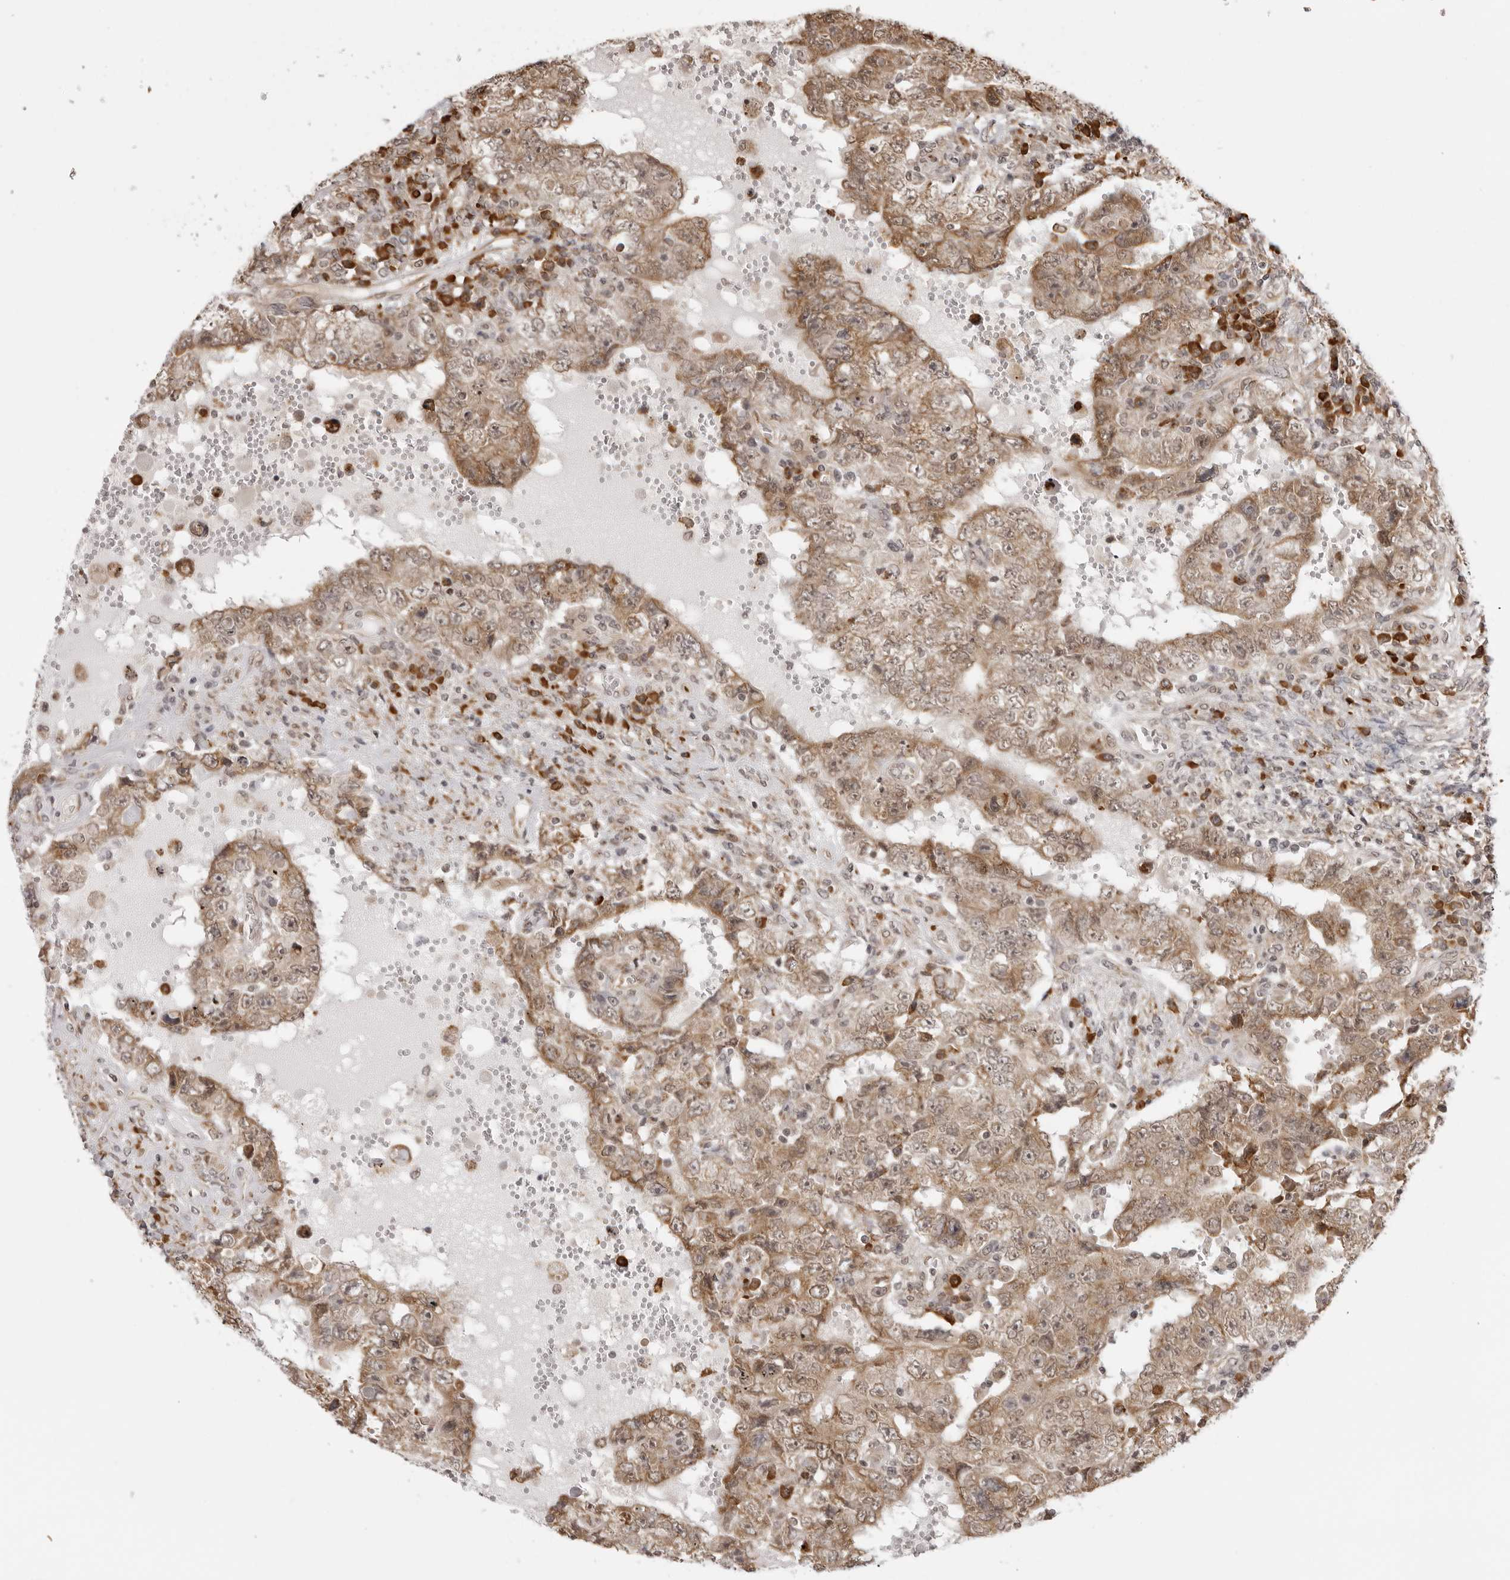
{"staining": {"intensity": "moderate", "quantity": ">75%", "location": "cytoplasmic/membranous"}, "tissue": "testis cancer", "cell_type": "Tumor cells", "image_type": "cancer", "snomed": [{"axis": "morphology", "description": "Carcinoma, Embryonal, NOS"}, {"axis": "topography", "description": "Testis"}], "caption": "Protein expression analysis of human testis embryonal carcinoma reveals moderate cytoplasmic/membranous staining in approximately >75% of tumor cells.", "gene": "ZC3H11A", "patient": {"sex": "male", "age": 26}}